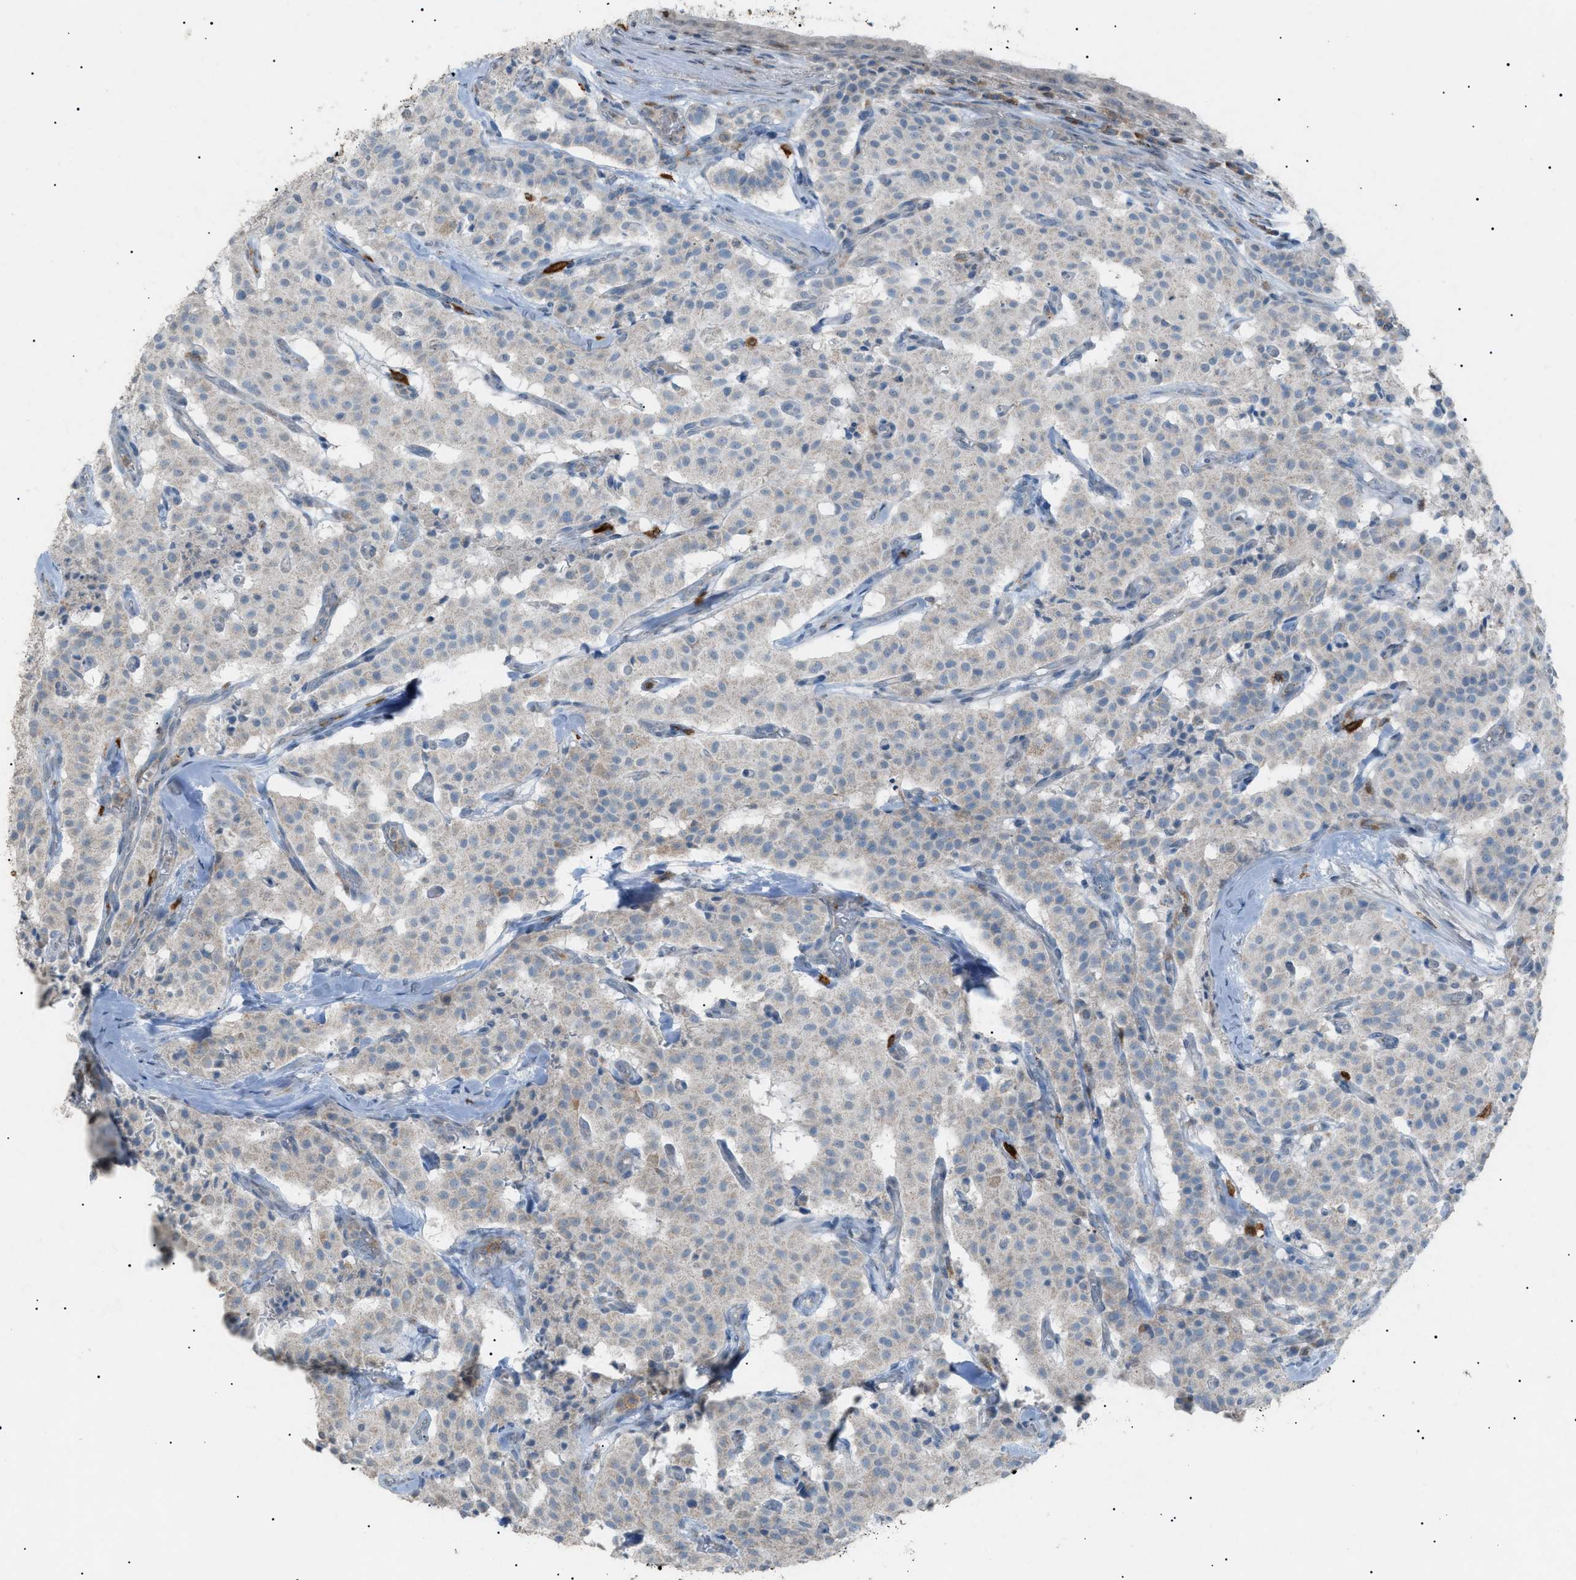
{"staining": {"intensity": "negative", "quantity": "none", "location": "none"}, "tissue": "carcinoid", "cell_type": "Tumor cells", "image_type": "cancer", "snomed": [{"axis": "morphology", "description": "Carcinoid, malignant, NOS"}, {"axis": "topography", "description": "Lung"}], "caption": "Tumor cells are negative for brown protein staining in carcinoid (malignant). (Brightfield microscopy of DAB (3,3'-diaminobenzidine) immunohistochemistry at high magnification).", "gene": "BTK", "patient": {"sex": "male", "age": 30}}